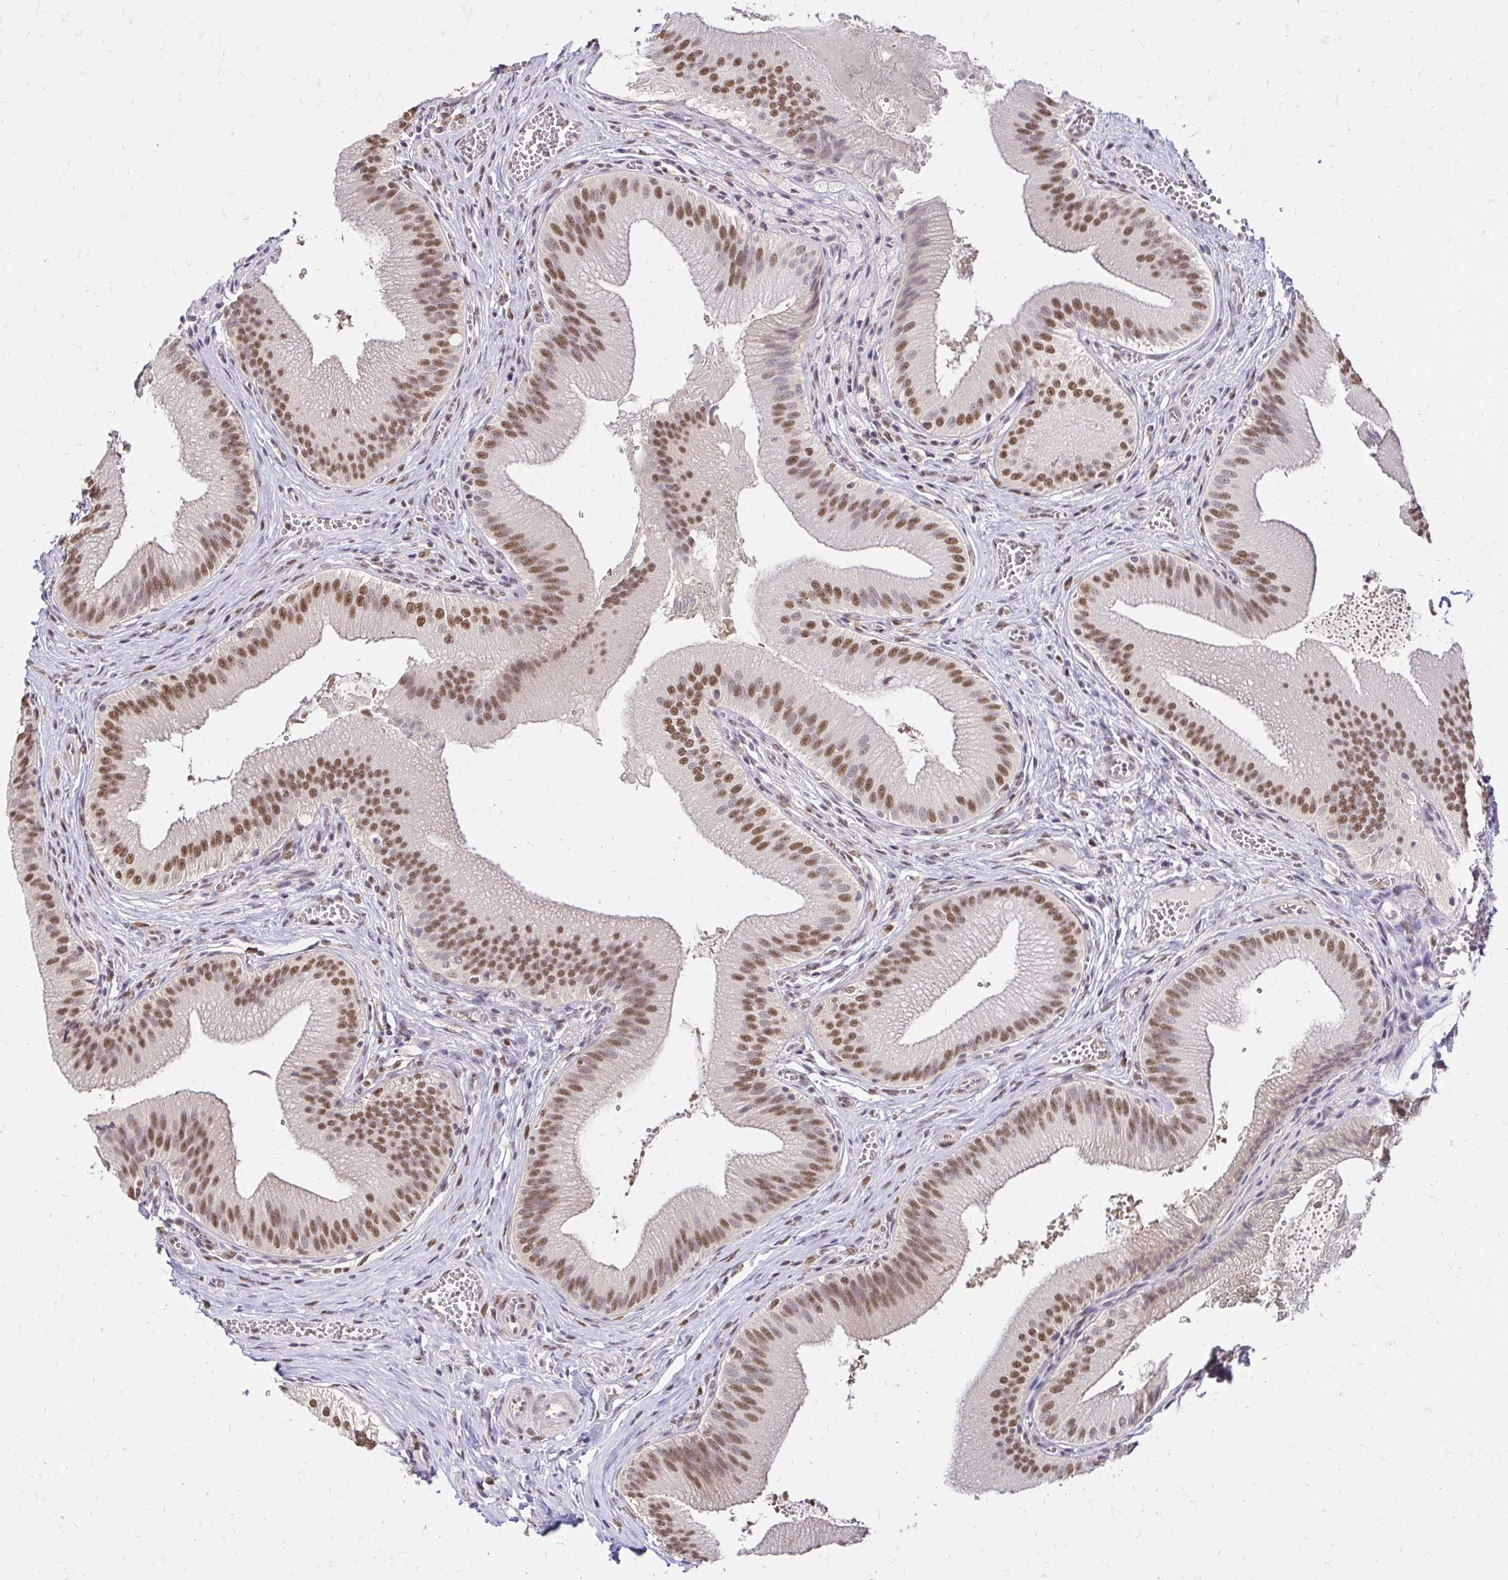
{"staining": {"intensity": "moderate", "quantity": ">75%", "location": "nuclear"}, "tissue": "gallbladder", "cell_type": "Glandular cells", "image_type": "normal", "snomed": [{"axis": "morphology", "description": "Normal tissue, NOS"}, {"axis": "topography", "description": "Gallbladder"}], "caption": "Gallbladder stained with DAB immunohistochemistry demonstrates medium levels of moderate nuclear positivity in about >75% of glandular cells. The staining was performed using DAB (3,3'-diaminobenzidine) to visualize the protein expression in brown, while the nuclei were stained in blue with hematoxylin (Magnification: 20x).", "gene": "RIMS4", "patient": {"sex": "male", "age": 17}}